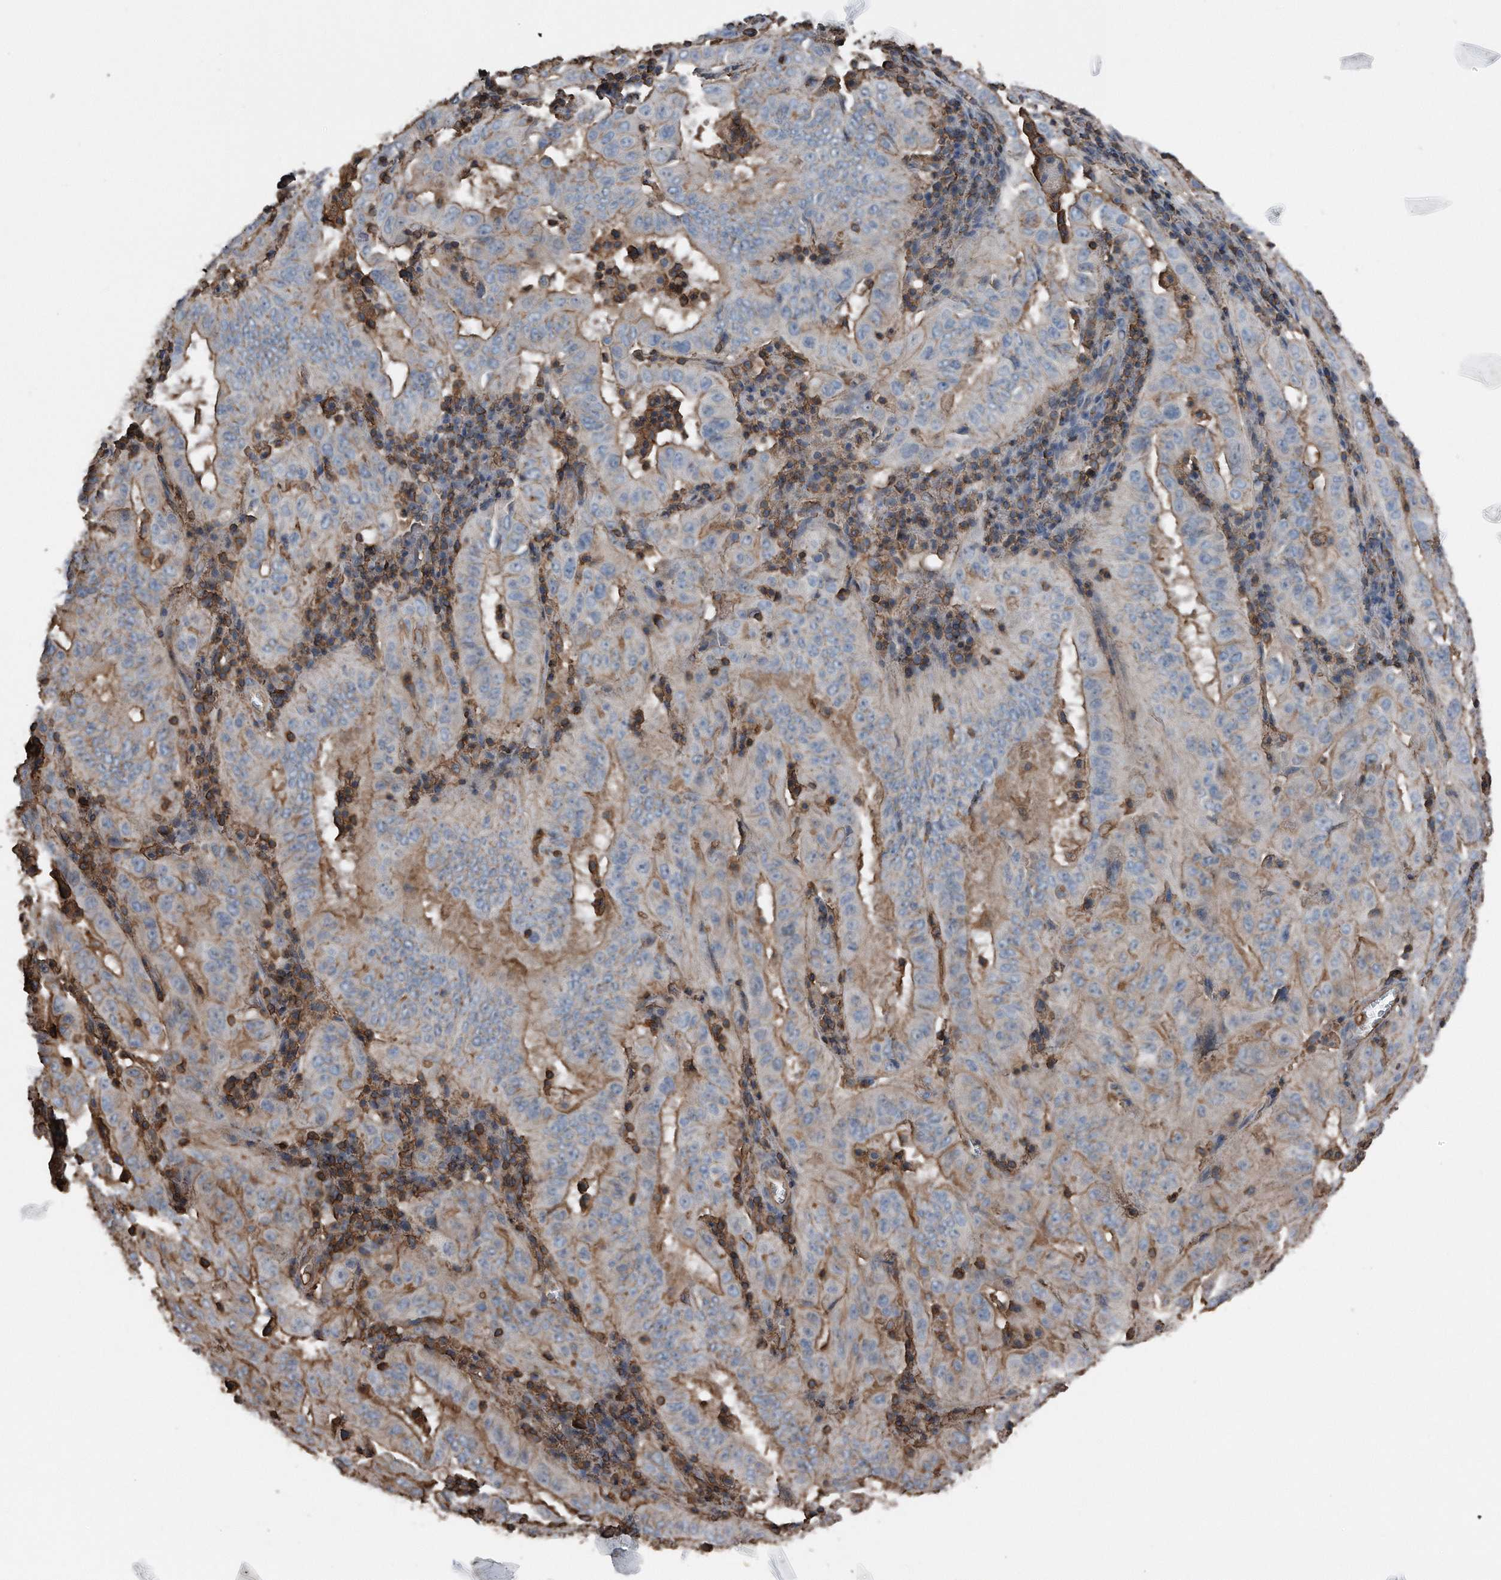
{"staining": {"intensity": "moderate", "quantity": "25%-75%", "location": "cytoplasmic/membranous"}, "tissue": "pancreatic cancer", "cell_type": "Tumor cells", "image_type": "cancer", "snomed": [{"axis": "morphology", "description": "Adenocarcinoma, NOS"}, {"axis": "topography", "description": "Pancreas"}], "caption": "An image showing moderate cytoplasmic/membranous positivity in approximately 25%-75% of tumor cells in pancreatic cancer (adenocarcinoma), as visualized by brown immunohistochemical staining.", "gene": "RSPO3", "patient": {"sex": "male", "age": 63}}